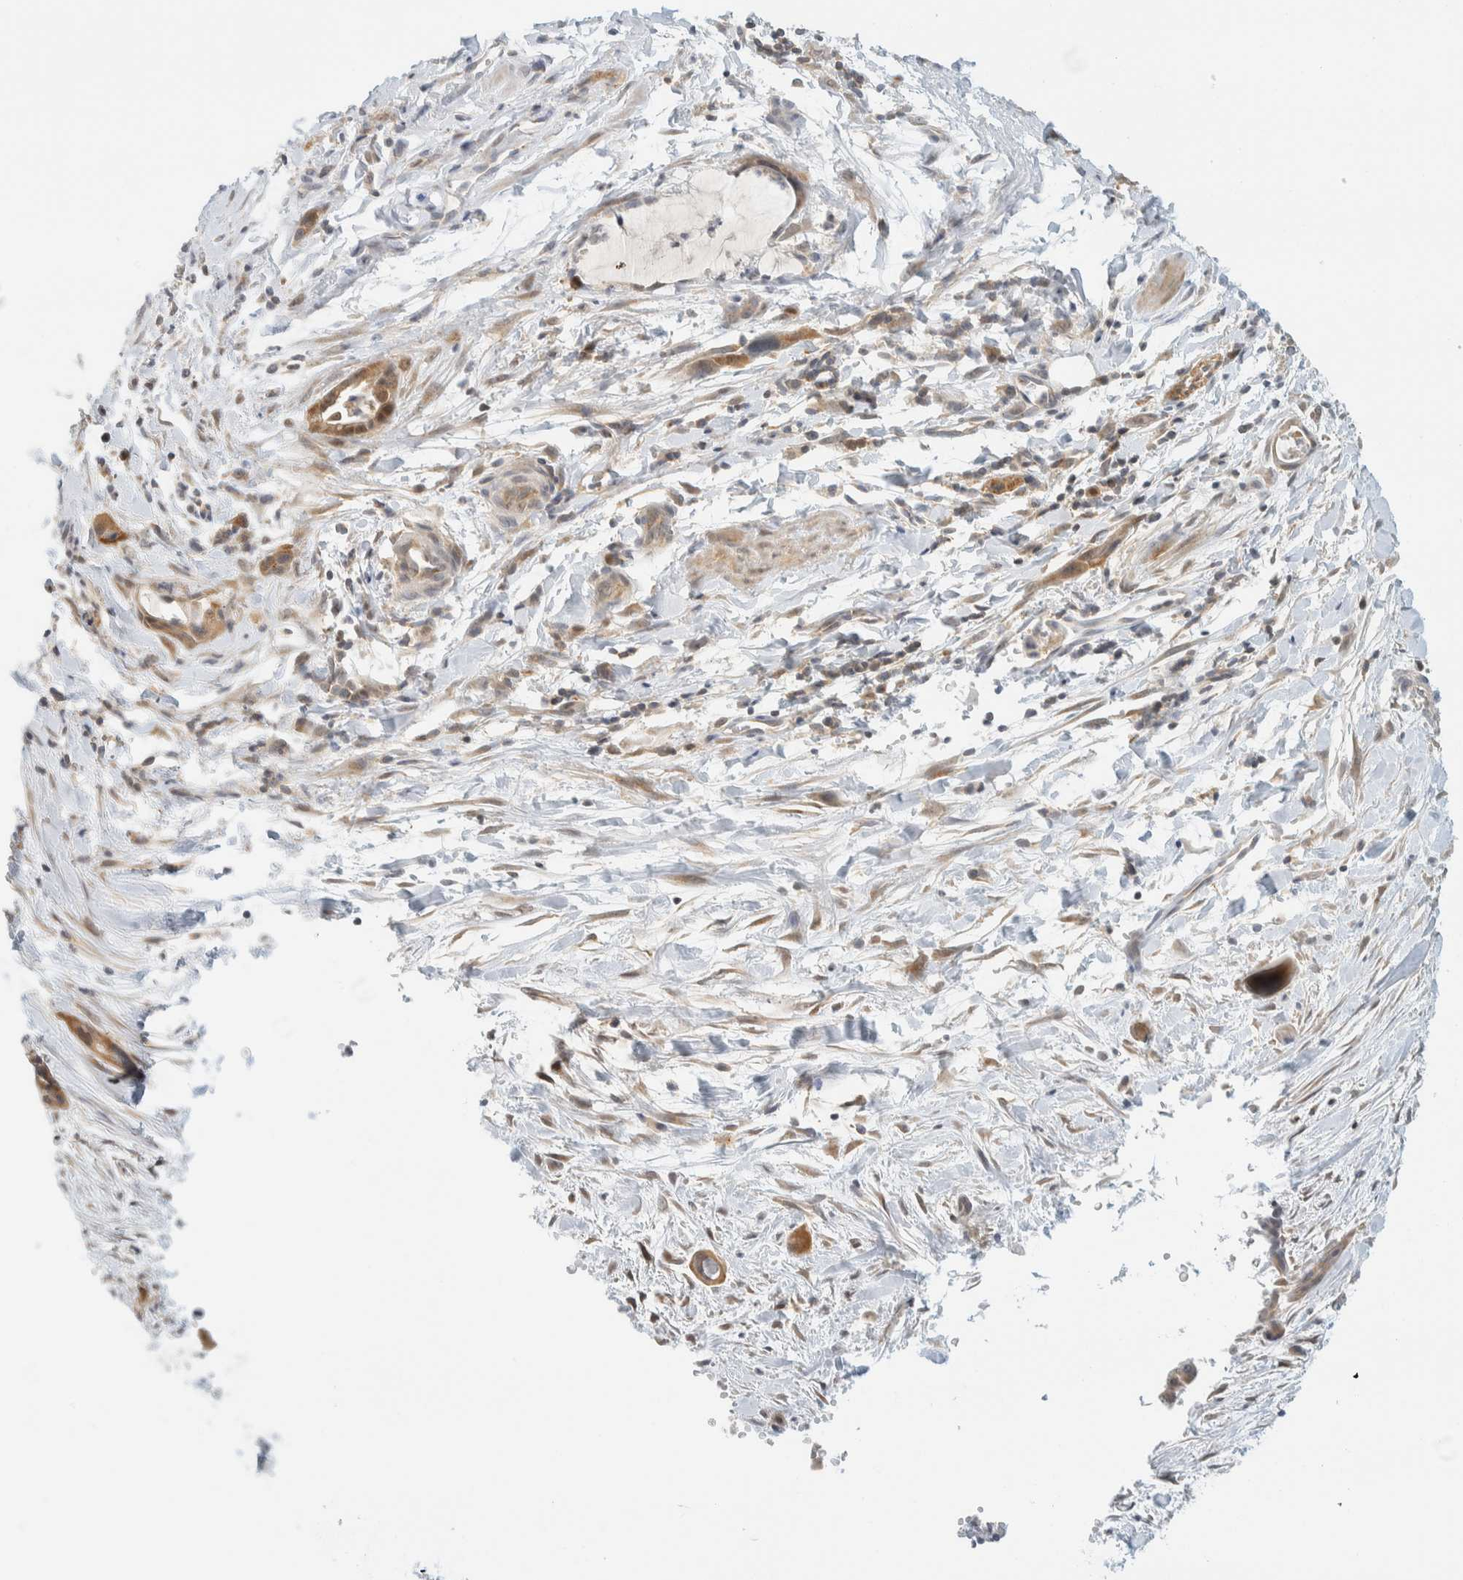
{"staining": {"intensity": "moderate", "quantity": "25%-75%", "location": "cytoplasmic/membranous"}, "tissue": "pancreatic cancer", "cell_type": "Tumor cells", "image_type": "cancer", "snomed": [{"axis": "morphology", "description": "Adenocarcinoma, NOS"}, {"axis": "topography", "description": "Pancreas"}], "caption": "Pancreatic adenocarcinoma stained with a brown dye exhibits moderate cytoplasmic/membranous positive positivity in about 25%-75% of tumor cells.", "gene": "PCYT2", "patient": {"sex": "male", "age": 59}}